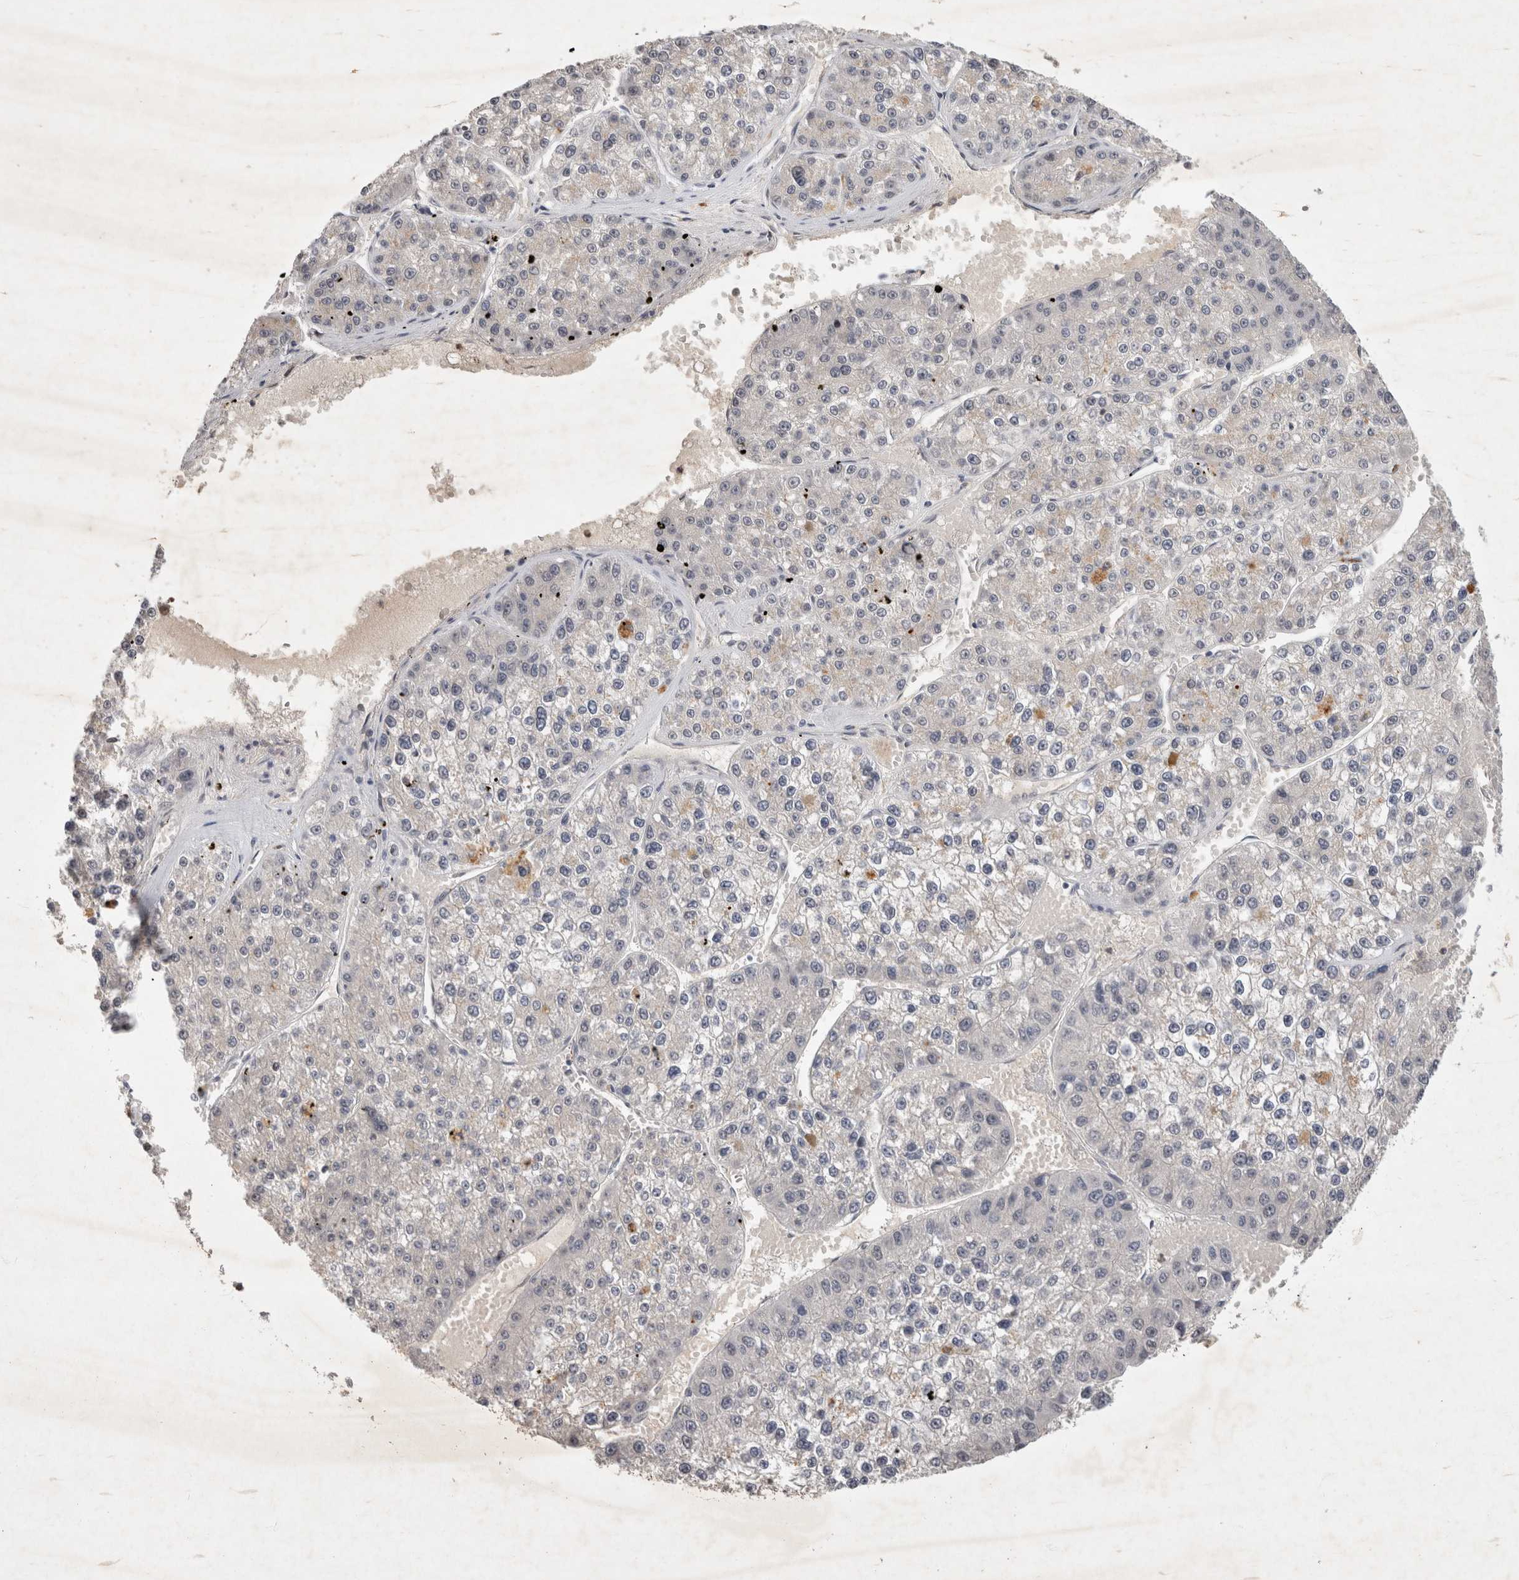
{"staining": {"intensity": "negative", "quantity": "none", "location": "none"}, "tissue": "liver cancer", "cell_type": "Tumor cells", "image_type": "cancer", "snomed": [{"axis": "morphology", "description": "Carcinoma, Hepatocellular, NOS"}, {"axis": "topography", "description": "Liver"}], "caption": "Liver cancer was stained to show a protein in brown. There is no significant expression in tumor cells.", "gene": "XRCC5", "patient": {"sex": "female", "age": 73}}